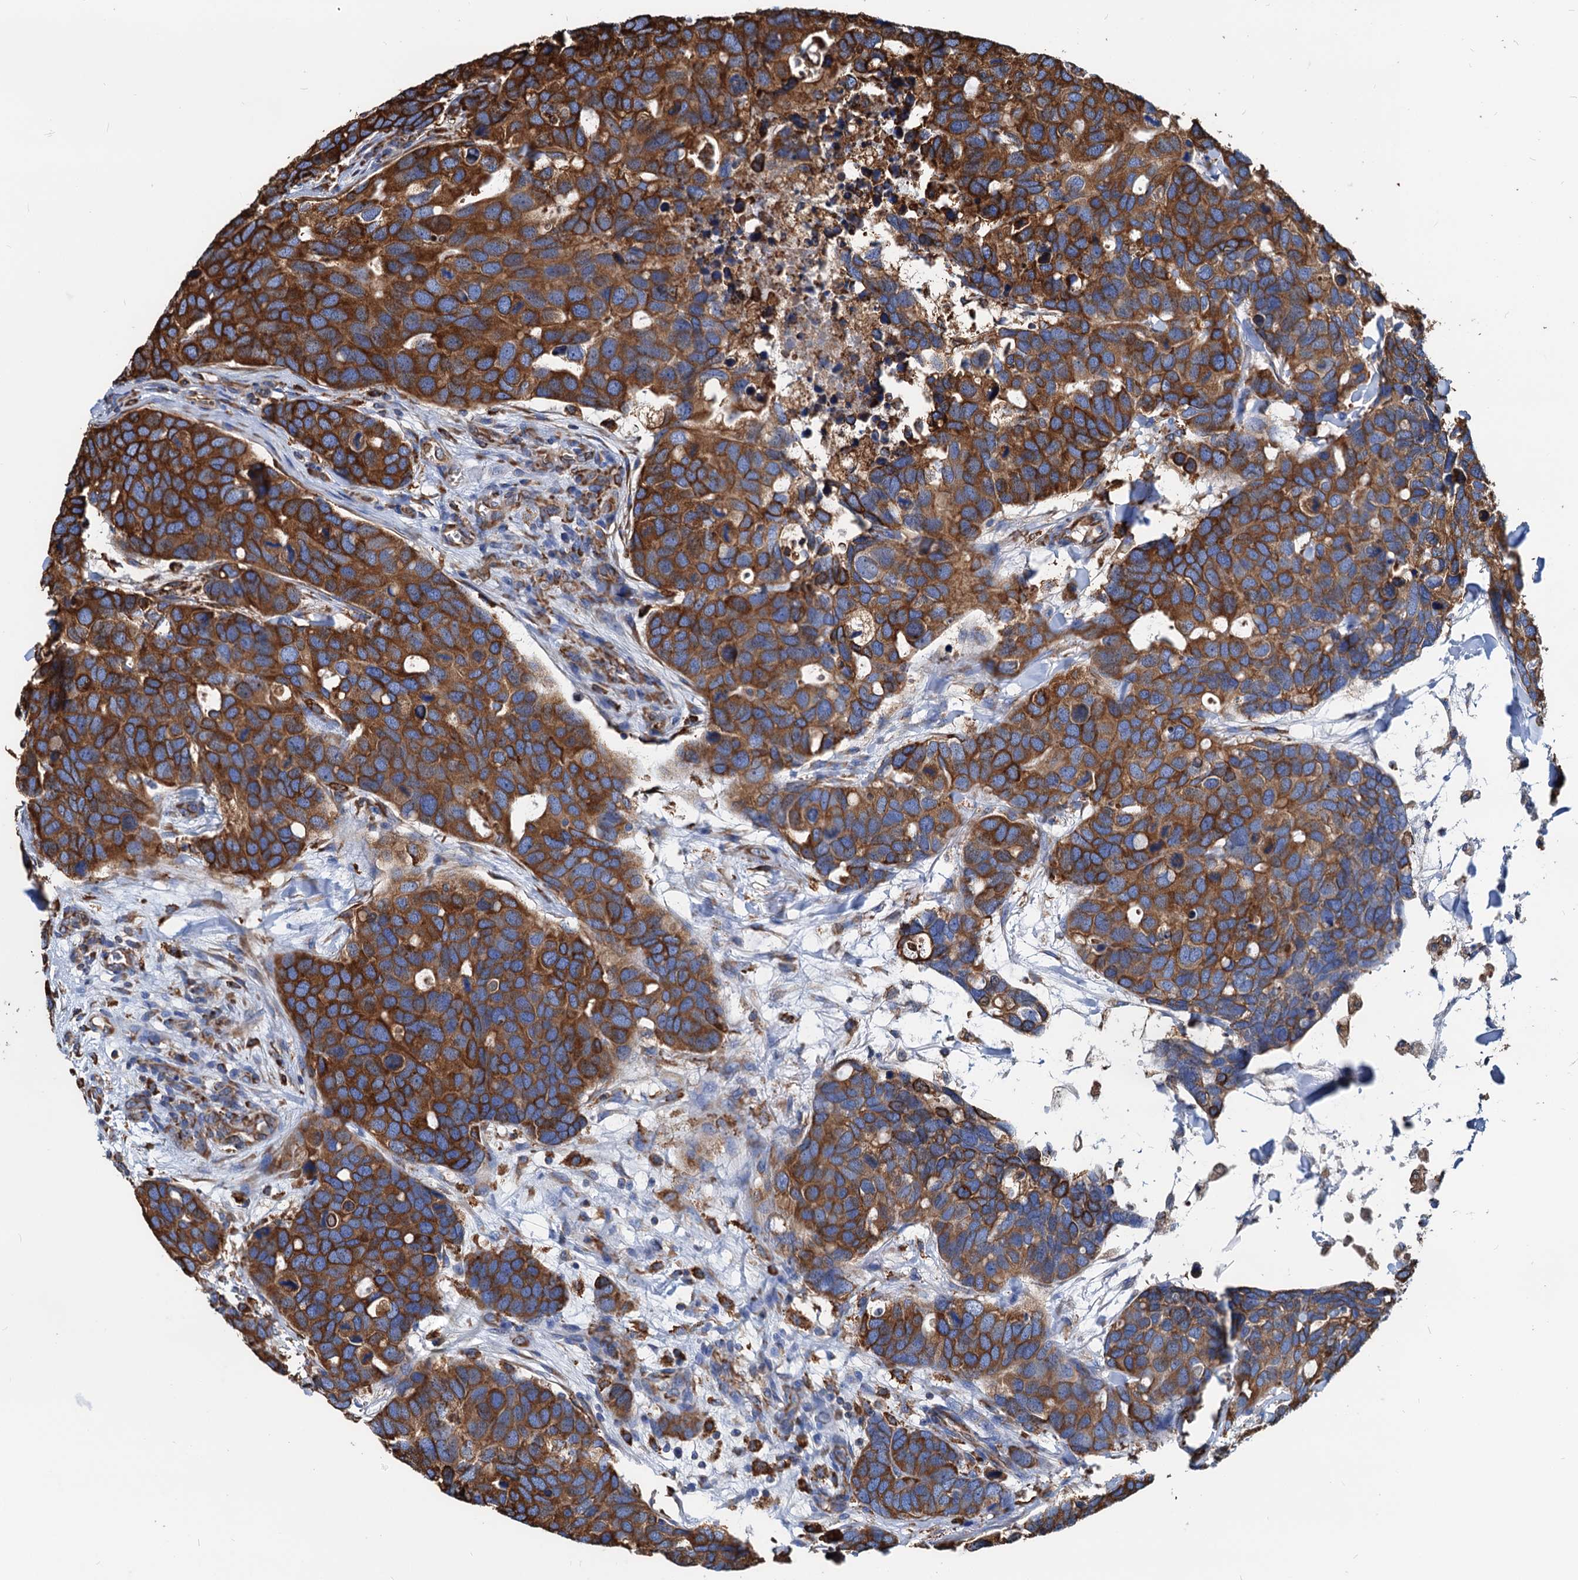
{"staining": {"intensity": "strong", "quantity": ">75%", "location": "cytoplasmic/membranous"}, "tissue": "breast cancer", "cell_type": "Tumor cells", "image_type": "cancer", "snomed": [{"axis": "morphology", "description": "Duct carcinoma"}, {"axis": "topography", "description": "Breast"}], "caption": "Immunohistochemistry micrograph of human breast cancer stained for a protein (brown), which reveals high levels of strong cytoplasmic/membranous staining in about >75% of tumor cells.", "gene": "HSPA5", "patient": {"sex": "female", "age": 83}}